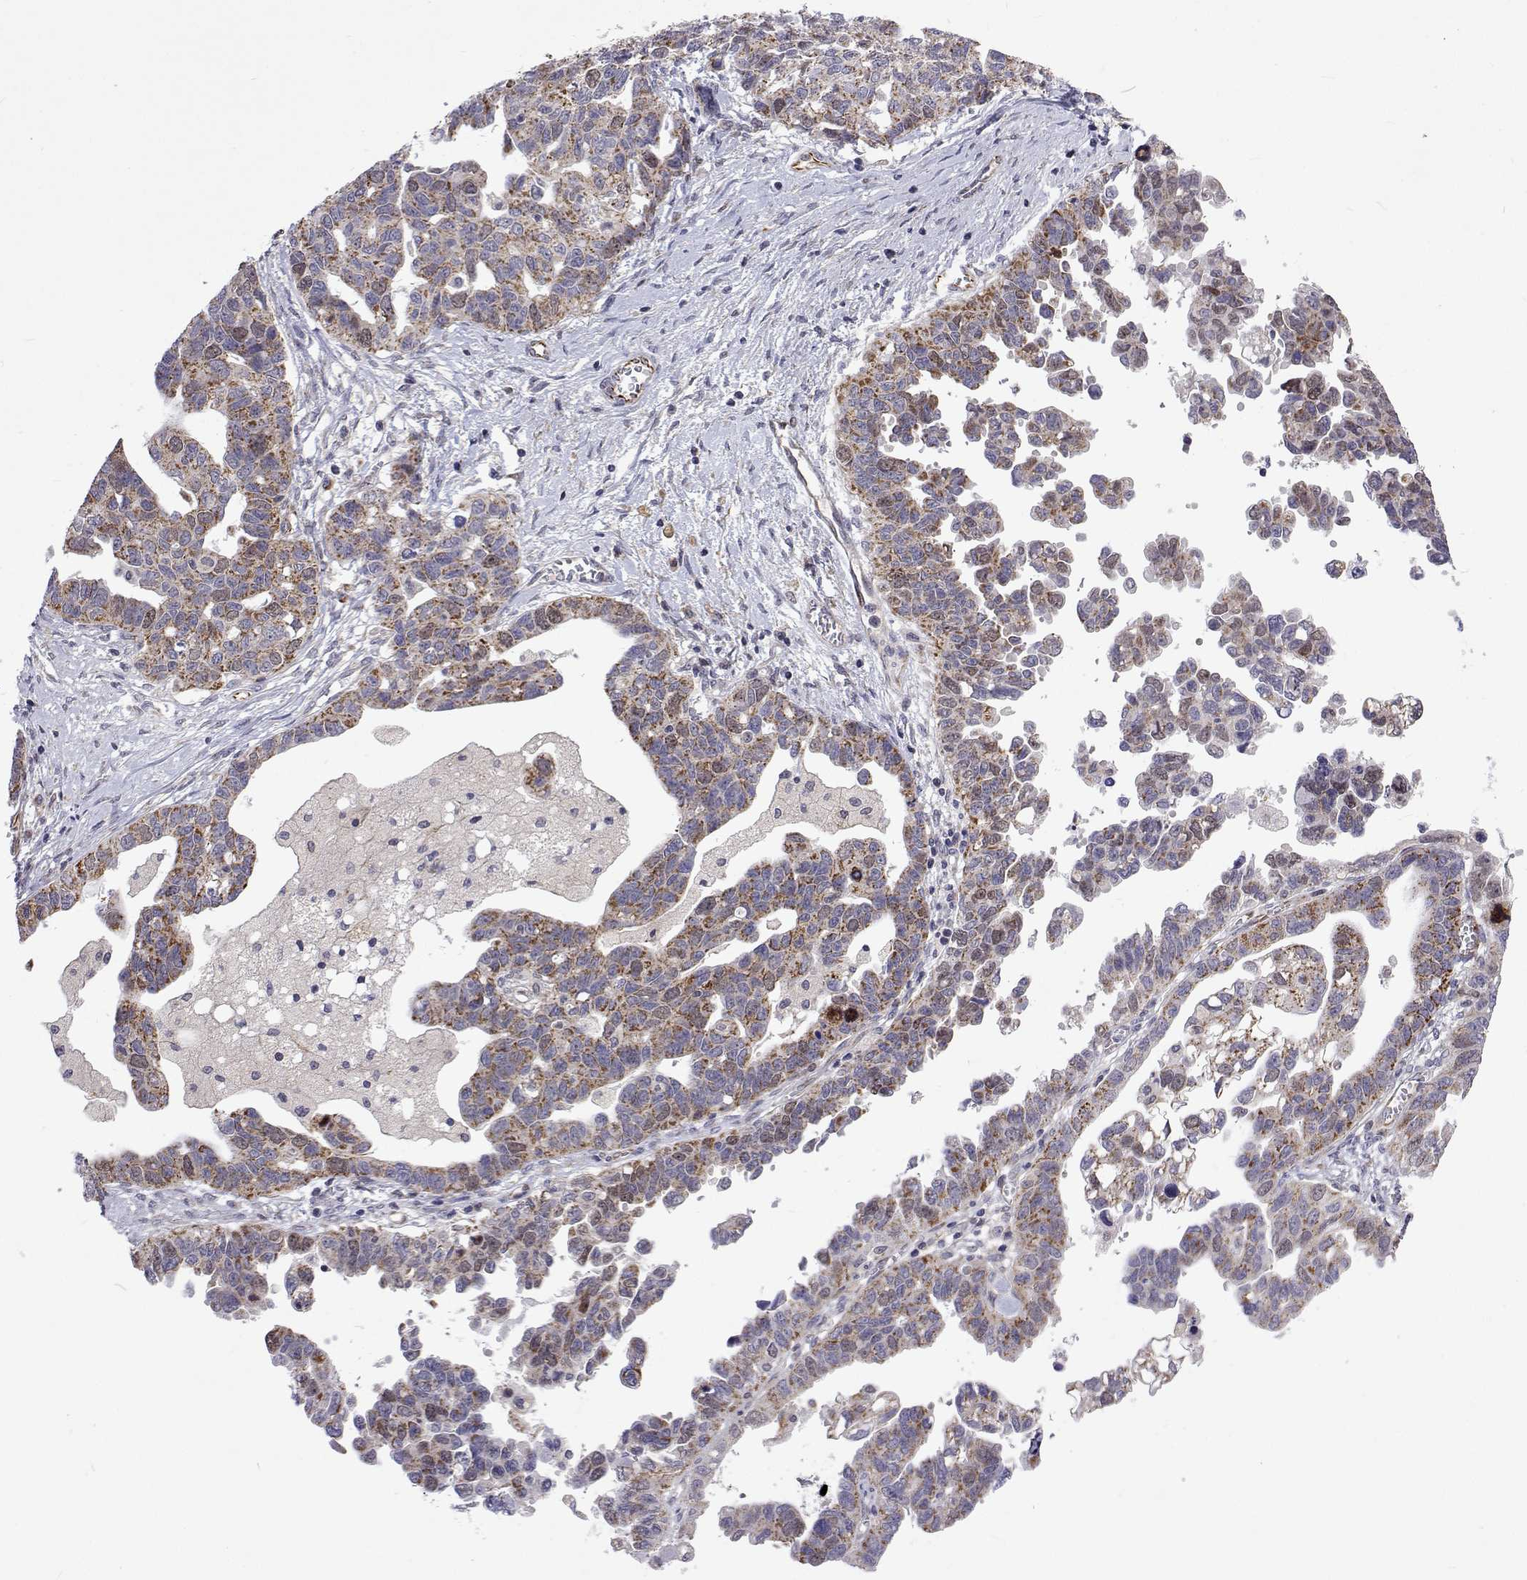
{"staining": {"intensity": "moderate", "quantity": ">75%", "location": "cytoplasmic/membranous"}, "tissue": "ovarian cancer", "cell_type": "Tumor cells", "image_type": "cancer", "snomed": [{"axis": "morphology", "description": "Cystadenocarcinoma, serous, NOS"}, {"axis": "topography", "description": "Ovary"}], "caption": "DAB immunohistochemical staining of human ovarian serous cystadenocarcinoma demonstrates moderate cytoplasmic/membranous protein staining in about >75% of tumor cells.", "gene": "DHTKD1", "patient": {"sex": "female", "age": 69}}